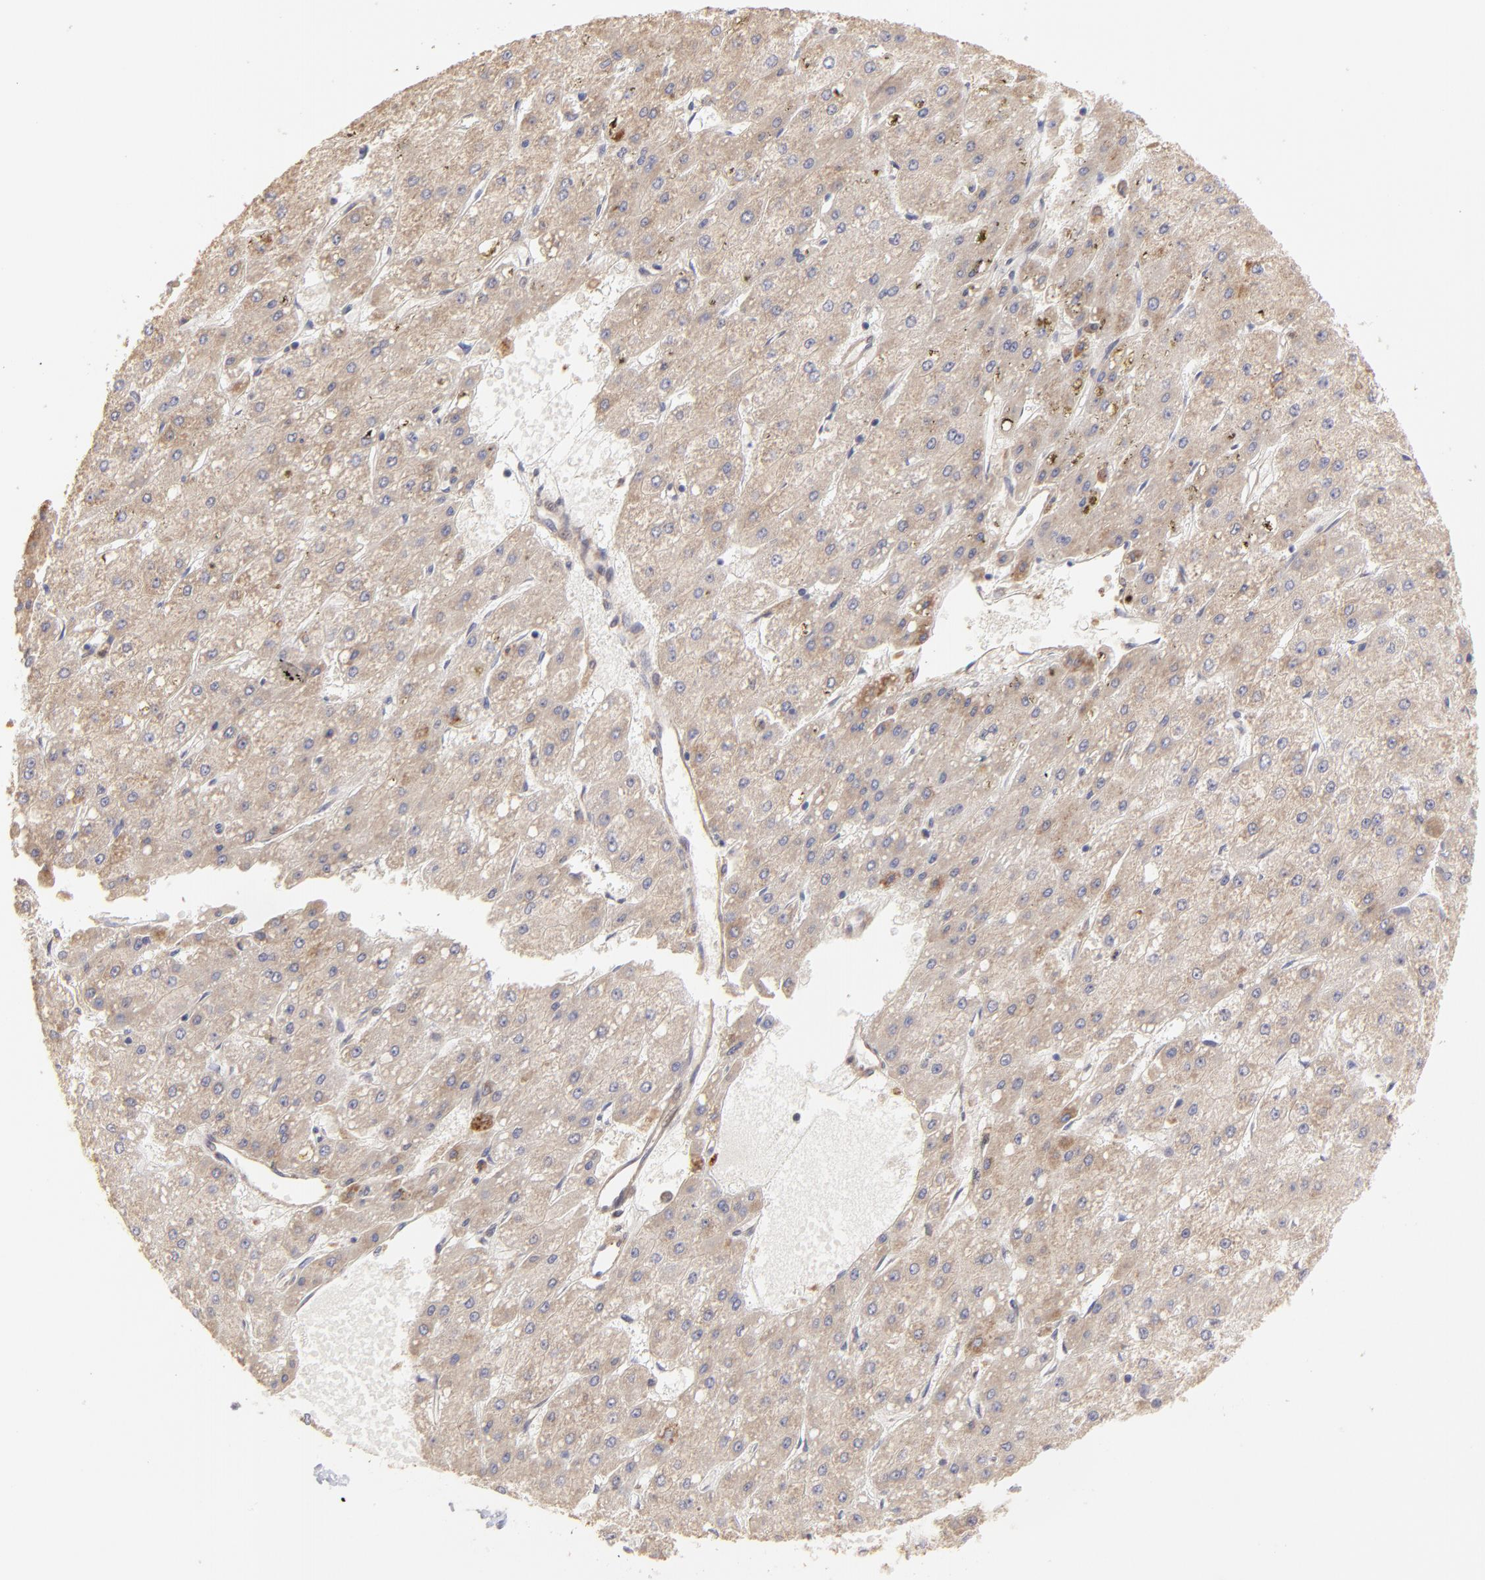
{"staining": {"intensity": "moderate", "quantity": ">75%", "location": "cytoplasmic/membranous"}, "tissue": "liver cancer", "cell_type": "Tumor cells", "image_type": "cancer", "snomed": [{"axis": "morphology", "description": "Carcinoma, Hepatocellular, NOS"}, {"axis": "topography", "description": "Liver"}], "caption": "DAB (3,3'-diaminobenzidine) immunohistochemical staining of human liver hepatocellular carcinoma exhibits moderate cytoplasmic/membranous protein expression in approximately >75% of tumor cells. (Stains: DAB in brown, nuclei in blue, Microscopy: brightfield microscopy at high magnification).", "gene": "PFKM", "patient": {"sex": "female", "age": 52}}